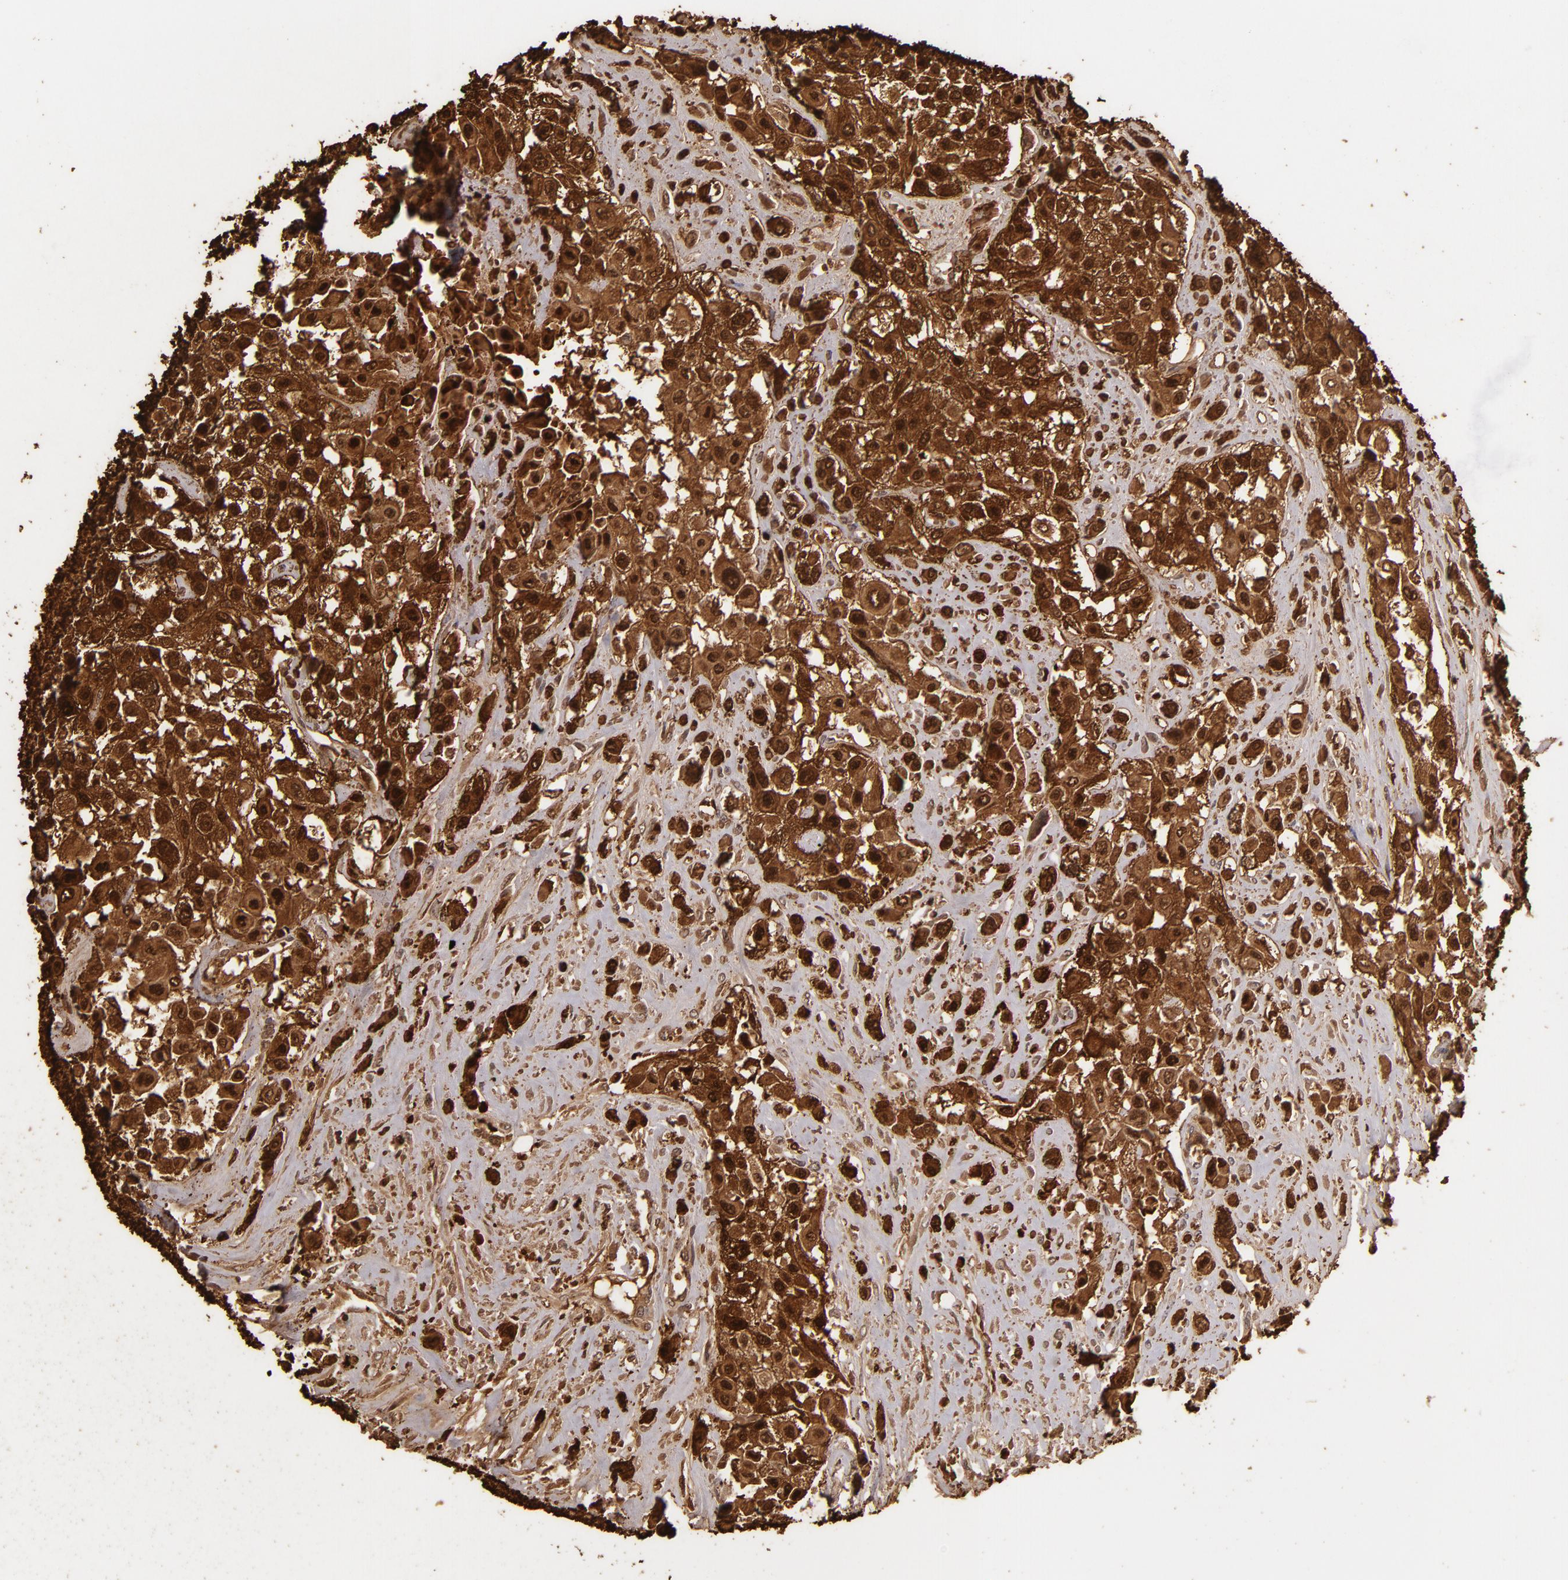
{"staining": {"intensity": "strong", "quantity": ">75%", "location": "cytoplasmic/membranous,nuclear"}, "tissue": "urothelial cancer", "cell_type": "Tumor cells", "image_type": "cancer", "snomed": [{"axis": "morphology", "description": "Urothelial carcinoma, High grade"}, {"axis": "topography", "description": "Urinary bladder"}], "caption": "Protein expression analysis of urothelial cancer exhibits strong cytoplasmic/membranous and nuclear staining in approximately >75% of tumor cells.", "gene": "S100A2", "patient": {"sex": "male", "age": 57}}